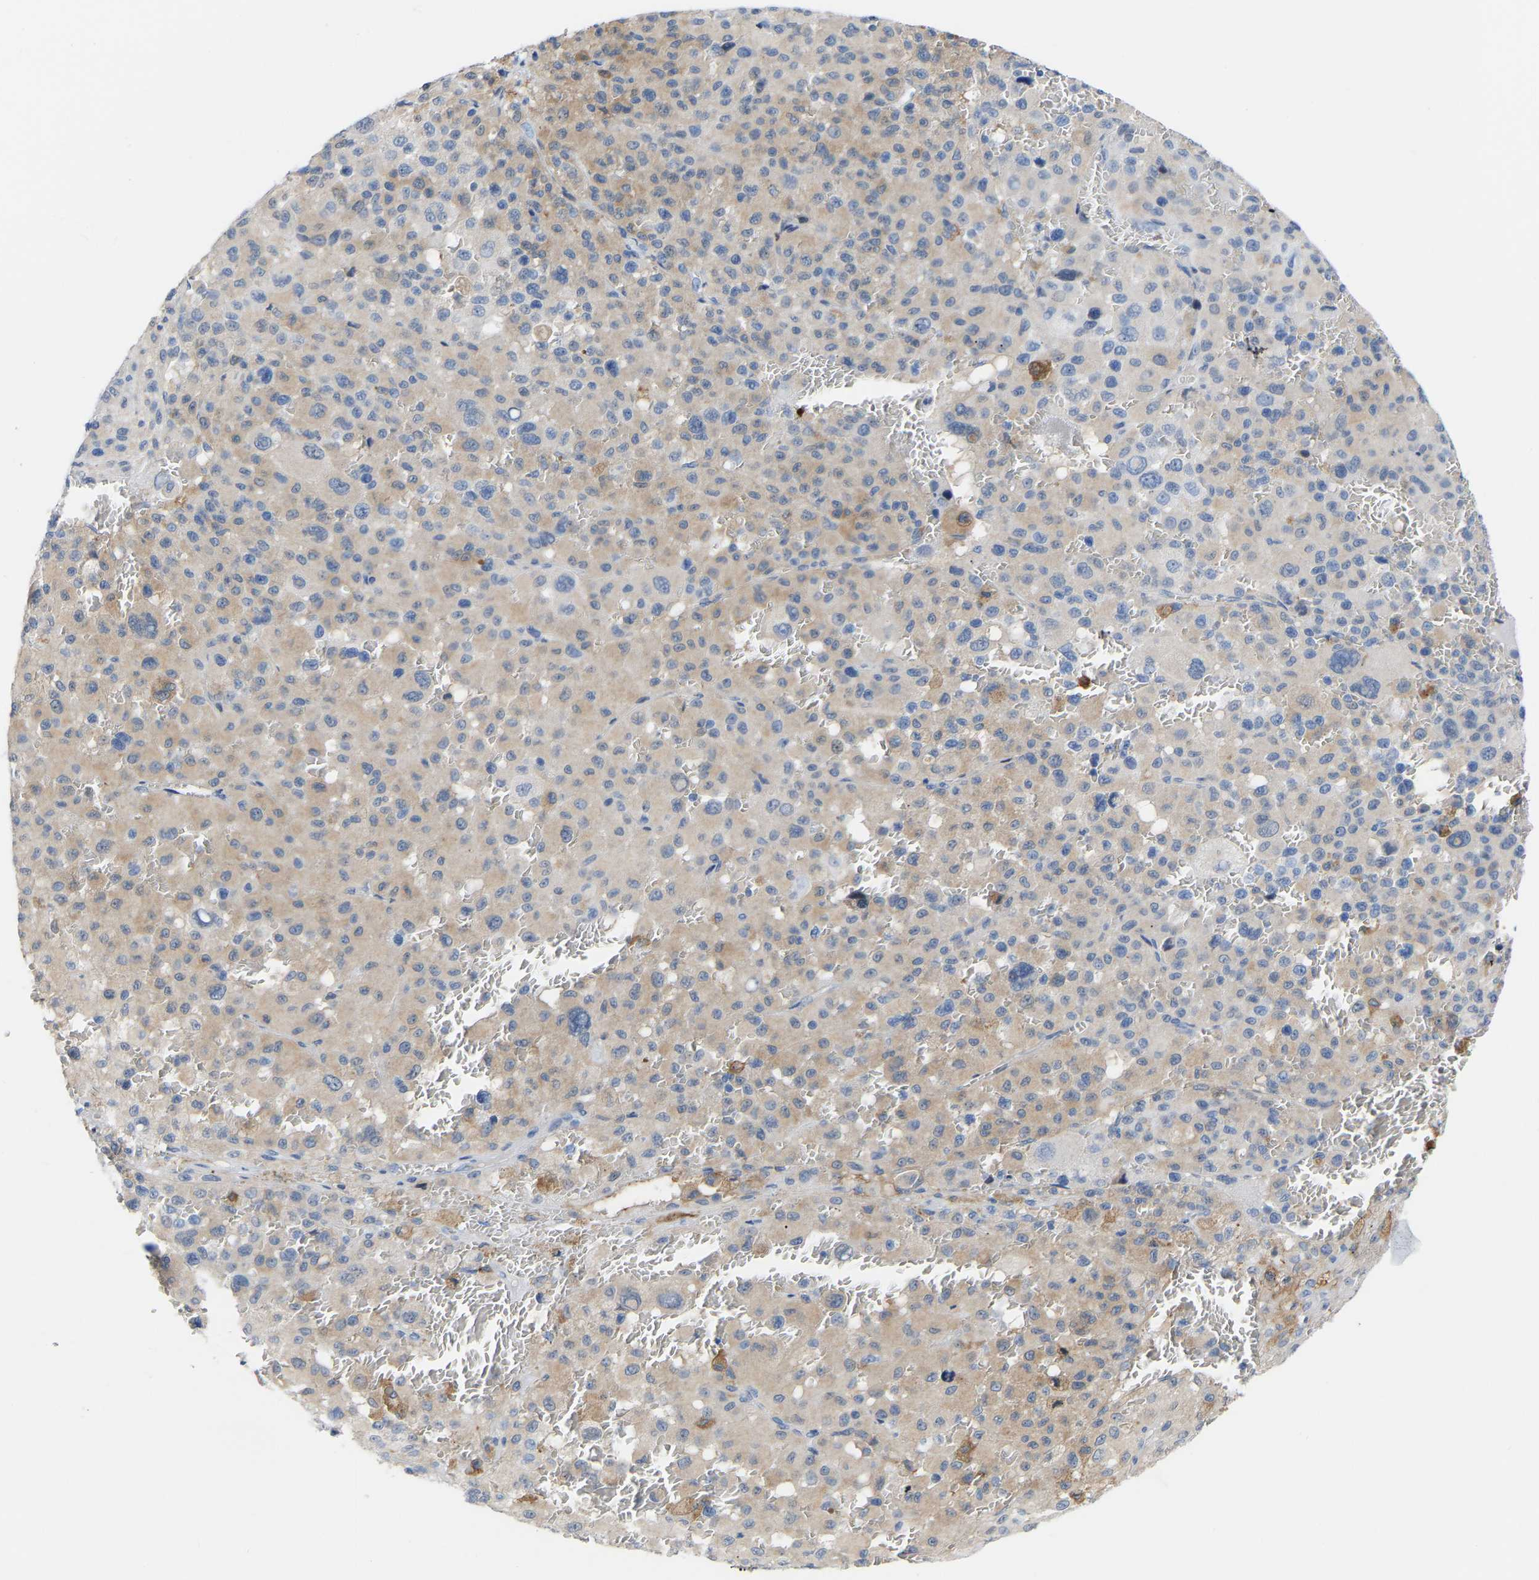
{"staining": {"intensity": "weak", "quantity": "25%-75%", "location": "cytoplasmic/membranous"}, "tissue": "melanoma", "cell_type": "Tumor cells", "image_type": "cancer", "snomed": [{"axis": "morphology", "description": "Malignant melanoma, Metastatic site"}, {"axis": "topography", "description": "Skin"}], "caption": "Protein expression analysis of human melanoma reveals weak cytoplasmic/membranous staining in approximately 25%-75% of tumor cells. Immunohistochemistry stains the protein in brown and the nuclei are stained blue.", "gene": "ABTB2", "patient": {"sex": "female", "age": 74}}